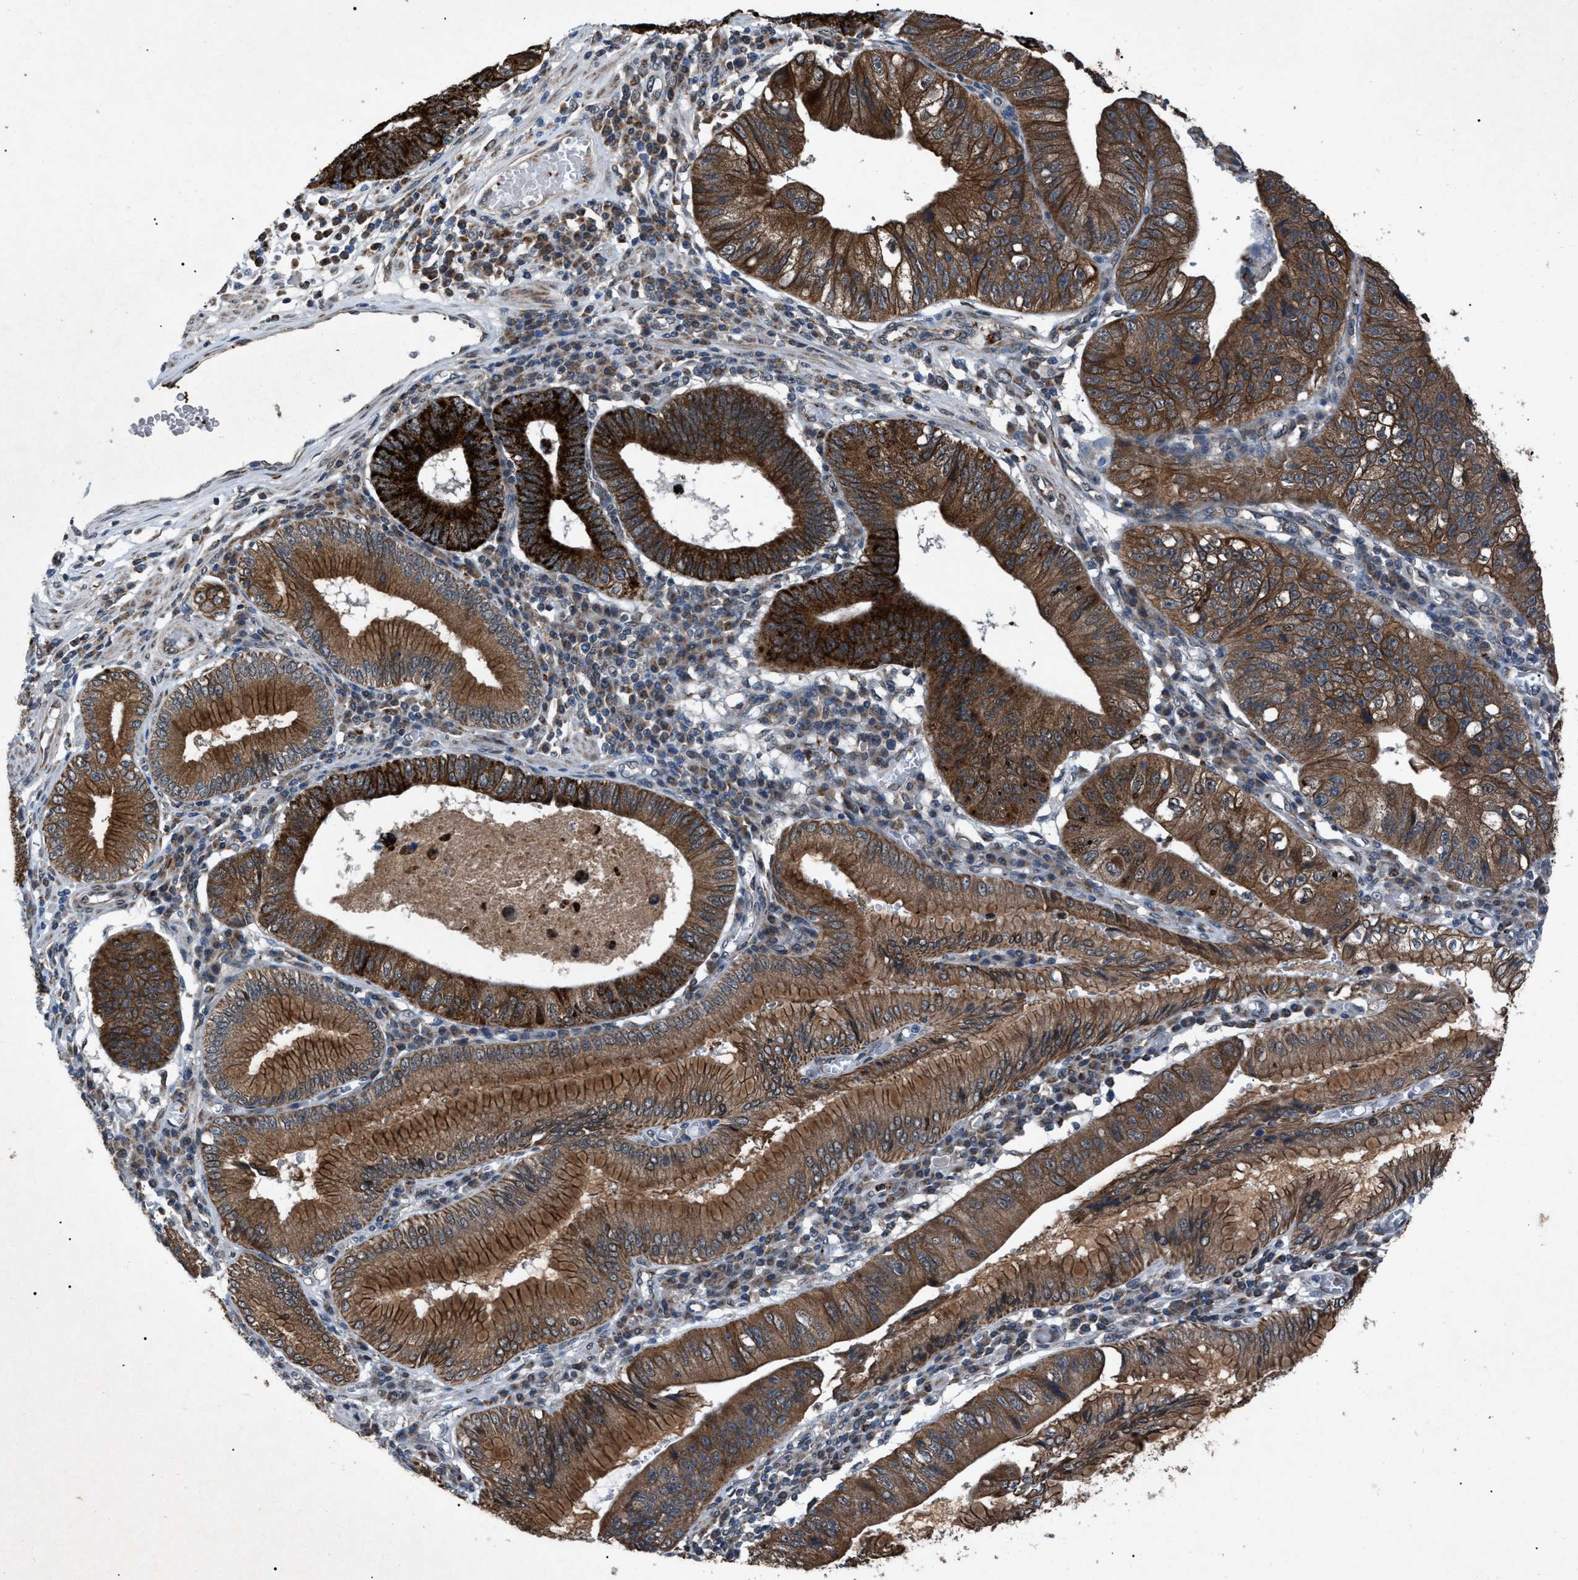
{"staining": {"intensity": "strong", "quantity": ">75%", "location": "cytoplasmic/membranous"}, "tissue": "stomach cancer", "cell_type": "Tumor cells", "image_type": "cancer", "snomed": [{"axis": "morphology", "description": "Adenocarcinoma, NOS"}, {"axis": "topography", "description": "Stomach"}], "caption": "A photomicrograph of adenocarcinoma (stomach) stained for a protein demonstrates strong cytoplasmic/membranous brown staining in tumor cells. (brown staining indicates protein expression, while blue staining denotes nuclei).", "gene": "ZFAND2A", "patient": {"sex": "male", "age": 59}}